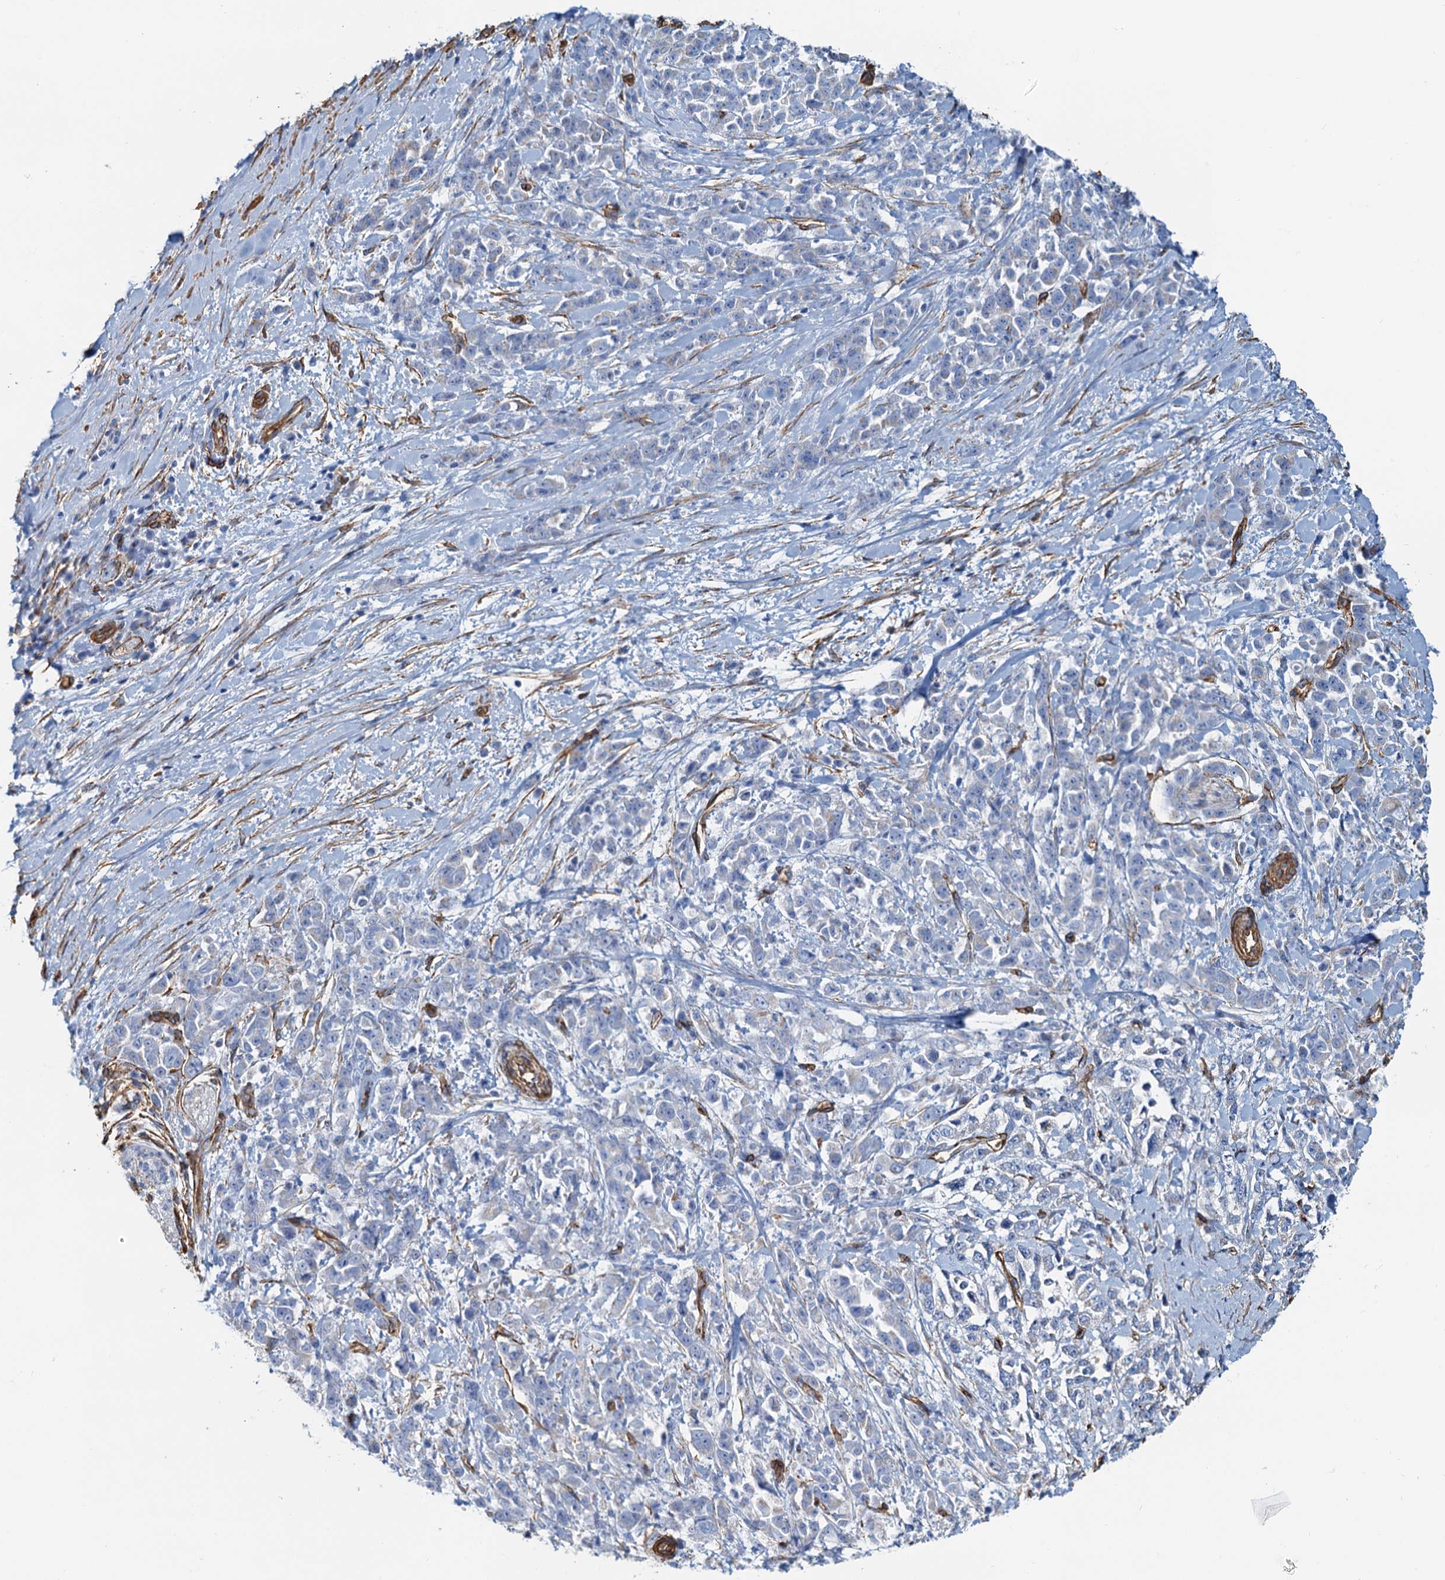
{"staining": {"intensity": "negative", "quantity": "none", "location": "none"}, "tissue": "pancreatic cancer", "cell_type": "Tumor cells", "image_type": "cancer", "snomed": [{"axis": "morphology", "description": "Normal tissue, NOS"}, {"axis": "morphology", "description": "Adenocarcinoma, NOS"}, {"axis": "topography", "description": "Pancreas"}], "caption": "IHC of human pancreatic cancer (adenocarcinoma) displays no positivity in tumor cells.", "gene": "DGKG", "patient": {"sex": "female", "age": 64}}